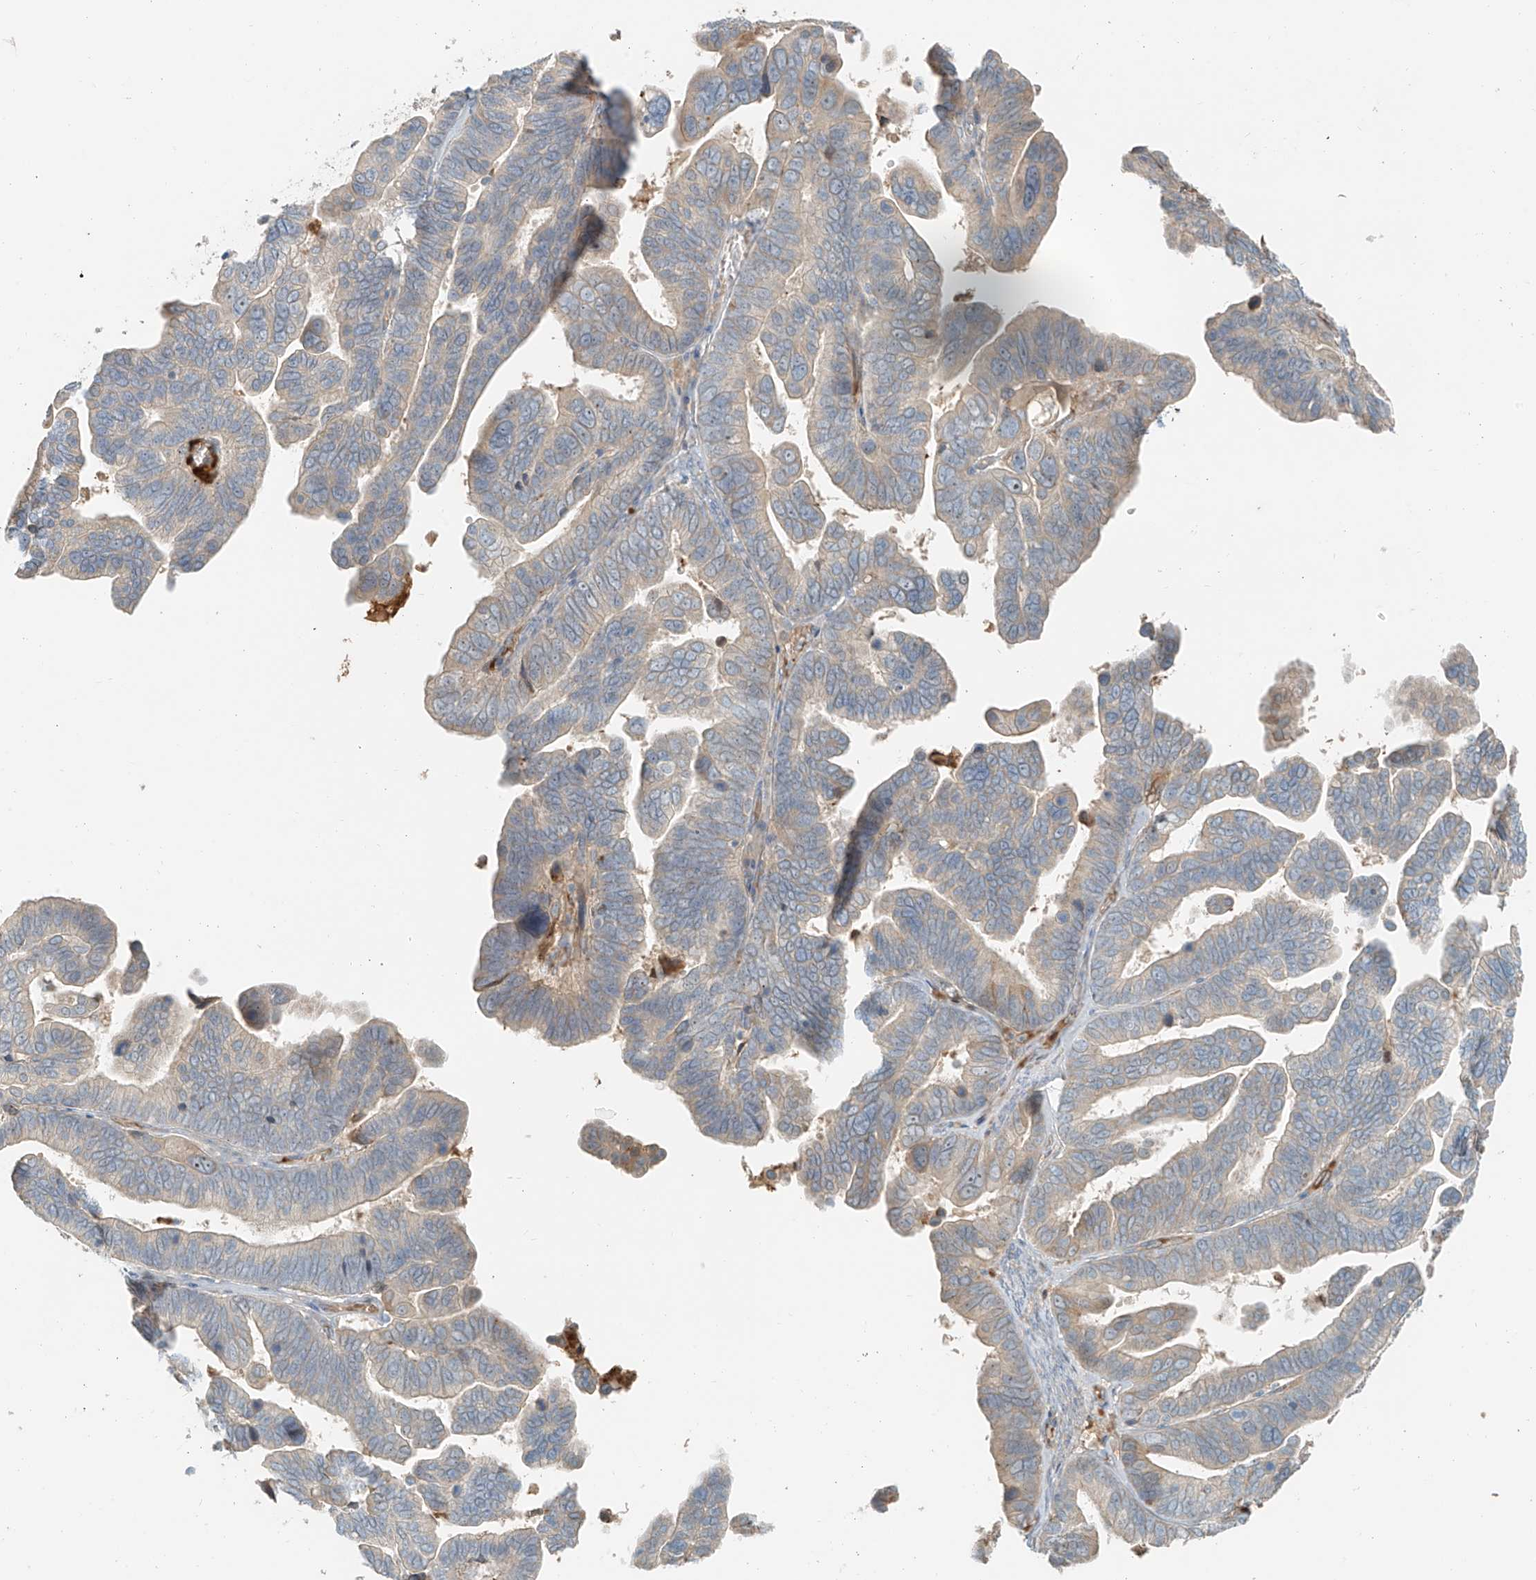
{"staining": {"intensity": "weak", "quantity": "<25%", "location": "cytoplasmic/membranous"}, "tissue": "ovarian cancer", "cell_type": "Tumor cells", "image_type": "cancer", "snomed": [{"axis": "morphology", "description": "Cystadenocarcinoma, serous, NOS"}, {"axis": "topography", "description": "Ovary"}], "caption": "Immunohistochemistry histopathology image of neoplastic tissue: serous cystadenocarcinoma (ovarian) stained with DAB (3,3'-diaminobenzidine) displays no significant protein positivity in tumor cells.", "gene": "FSTL1", "patient": {"sex": "female", "age": 56}}